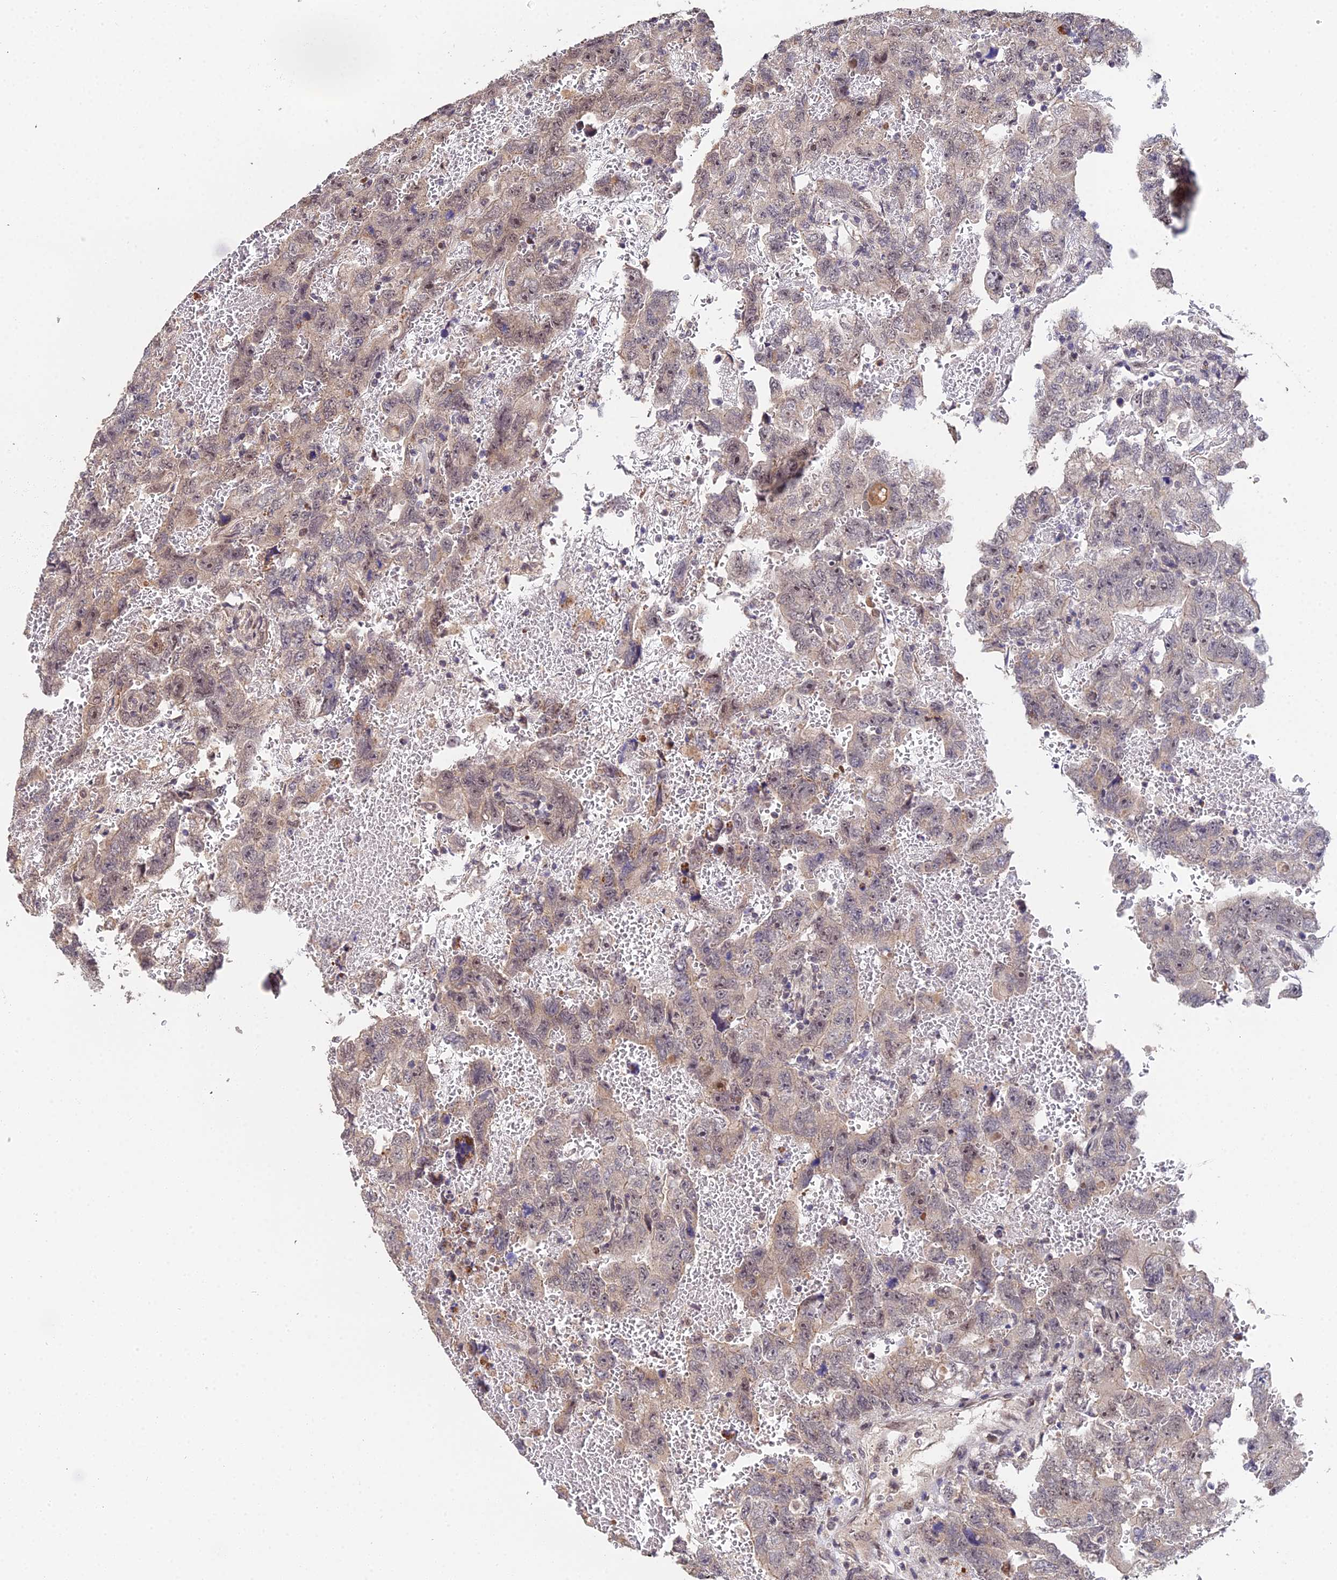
{"staining": {"intensity": "moderate", "quantity": "25%-75%", "location": "nuclear"}, "tissue": "testis cancer", "cell_type": "Tumor cells", "image_type": "cancer", "snomed": [{"axis": "morphology", "description": "Carcinoma, Embryonal, NOS"}, {"axis": "topography", "description": "Testis"}], "caption": "Immunohistochemistry (IHC) of testis cancer (embryonal carcinoma) displays medium levels of moderate nuclear staining in about 25%-75% of tumor cells.", "gene": "ERCC5", "patient": {"sex": "male", "age": 45}}